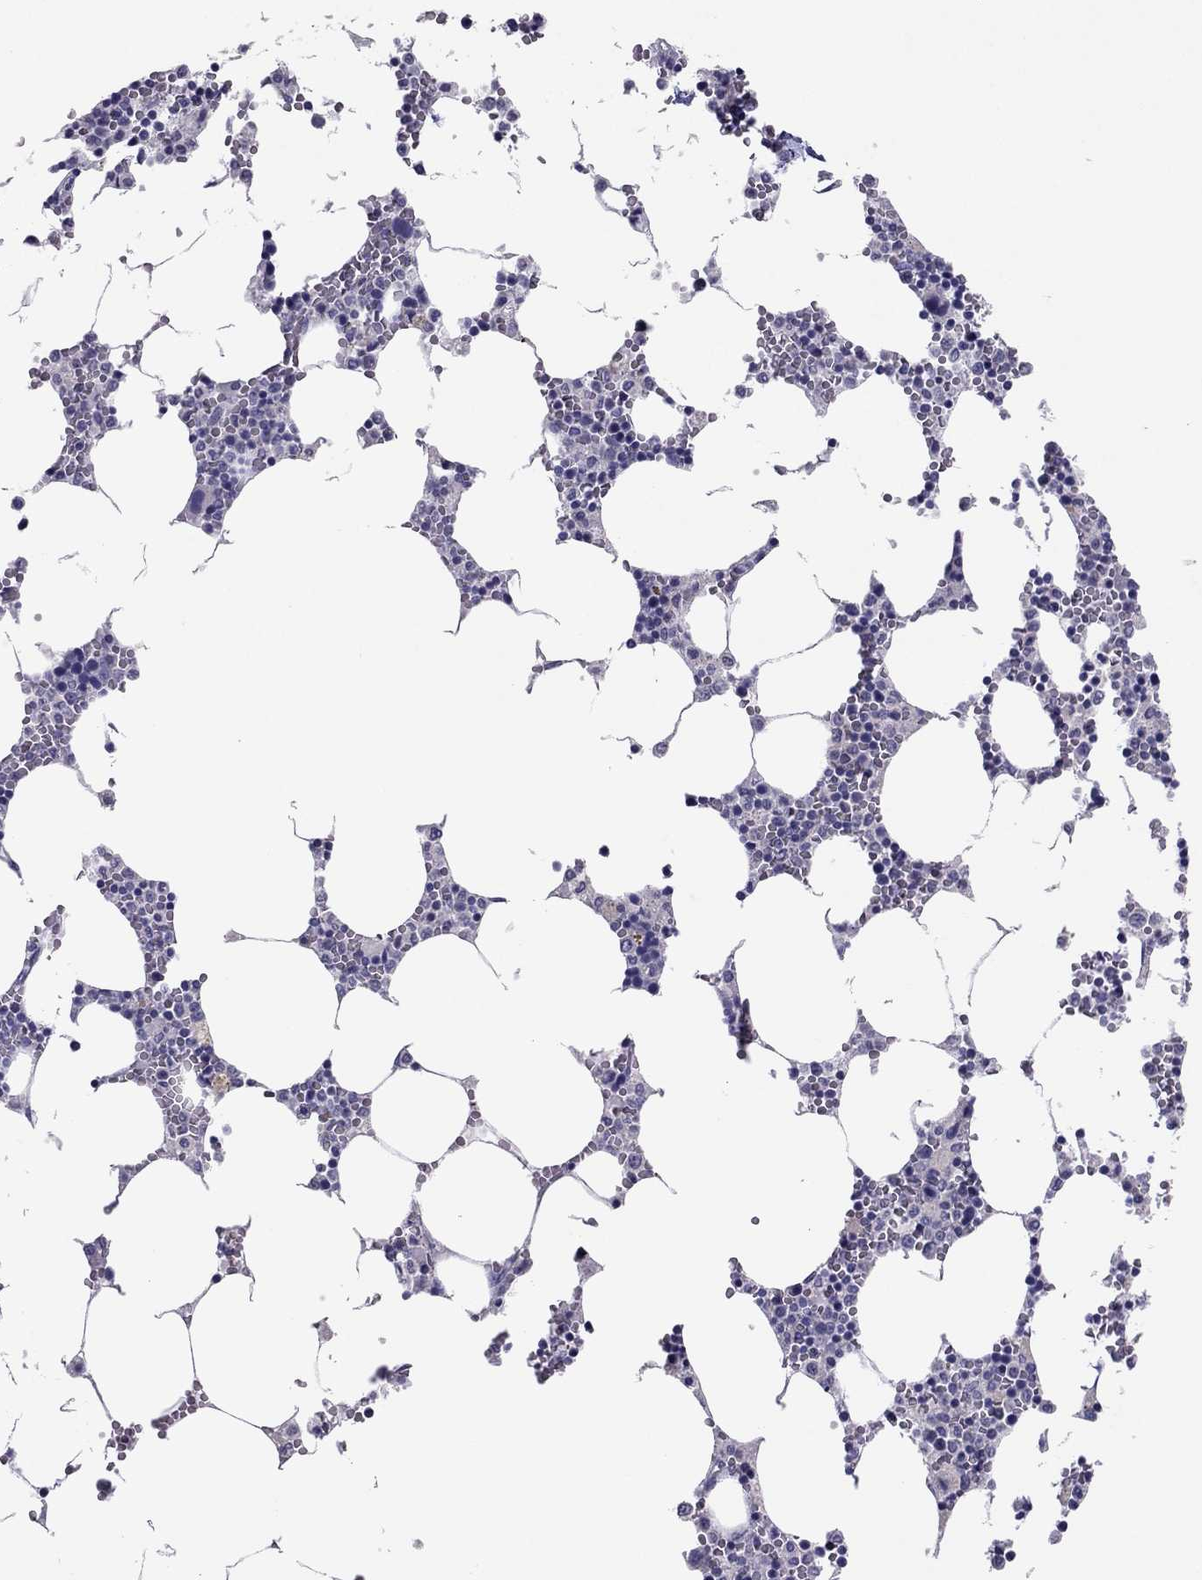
{"staining": {"intensity": "negative", "quantity": "none", "location": "none"}, "tissue": "bone marrow", "cell_type": "Hematopoietic cells", "image_type": "normal", "snomed": [{"axis": "morphology", "description": "Normal tissue, NOS"}, {"axis": "topography", "description": "Bone marrow"}], "caption": "Immunohistochemistry (IHC) histopathology image of normal bone marrow: human bone marrow stained with DAB (3,3'-diaminobenzidine) demonstrates no significant protein positivity in hematopoietic cells.", "gene": "RGS8", "patient": {"sex": "female", "age": 64}}